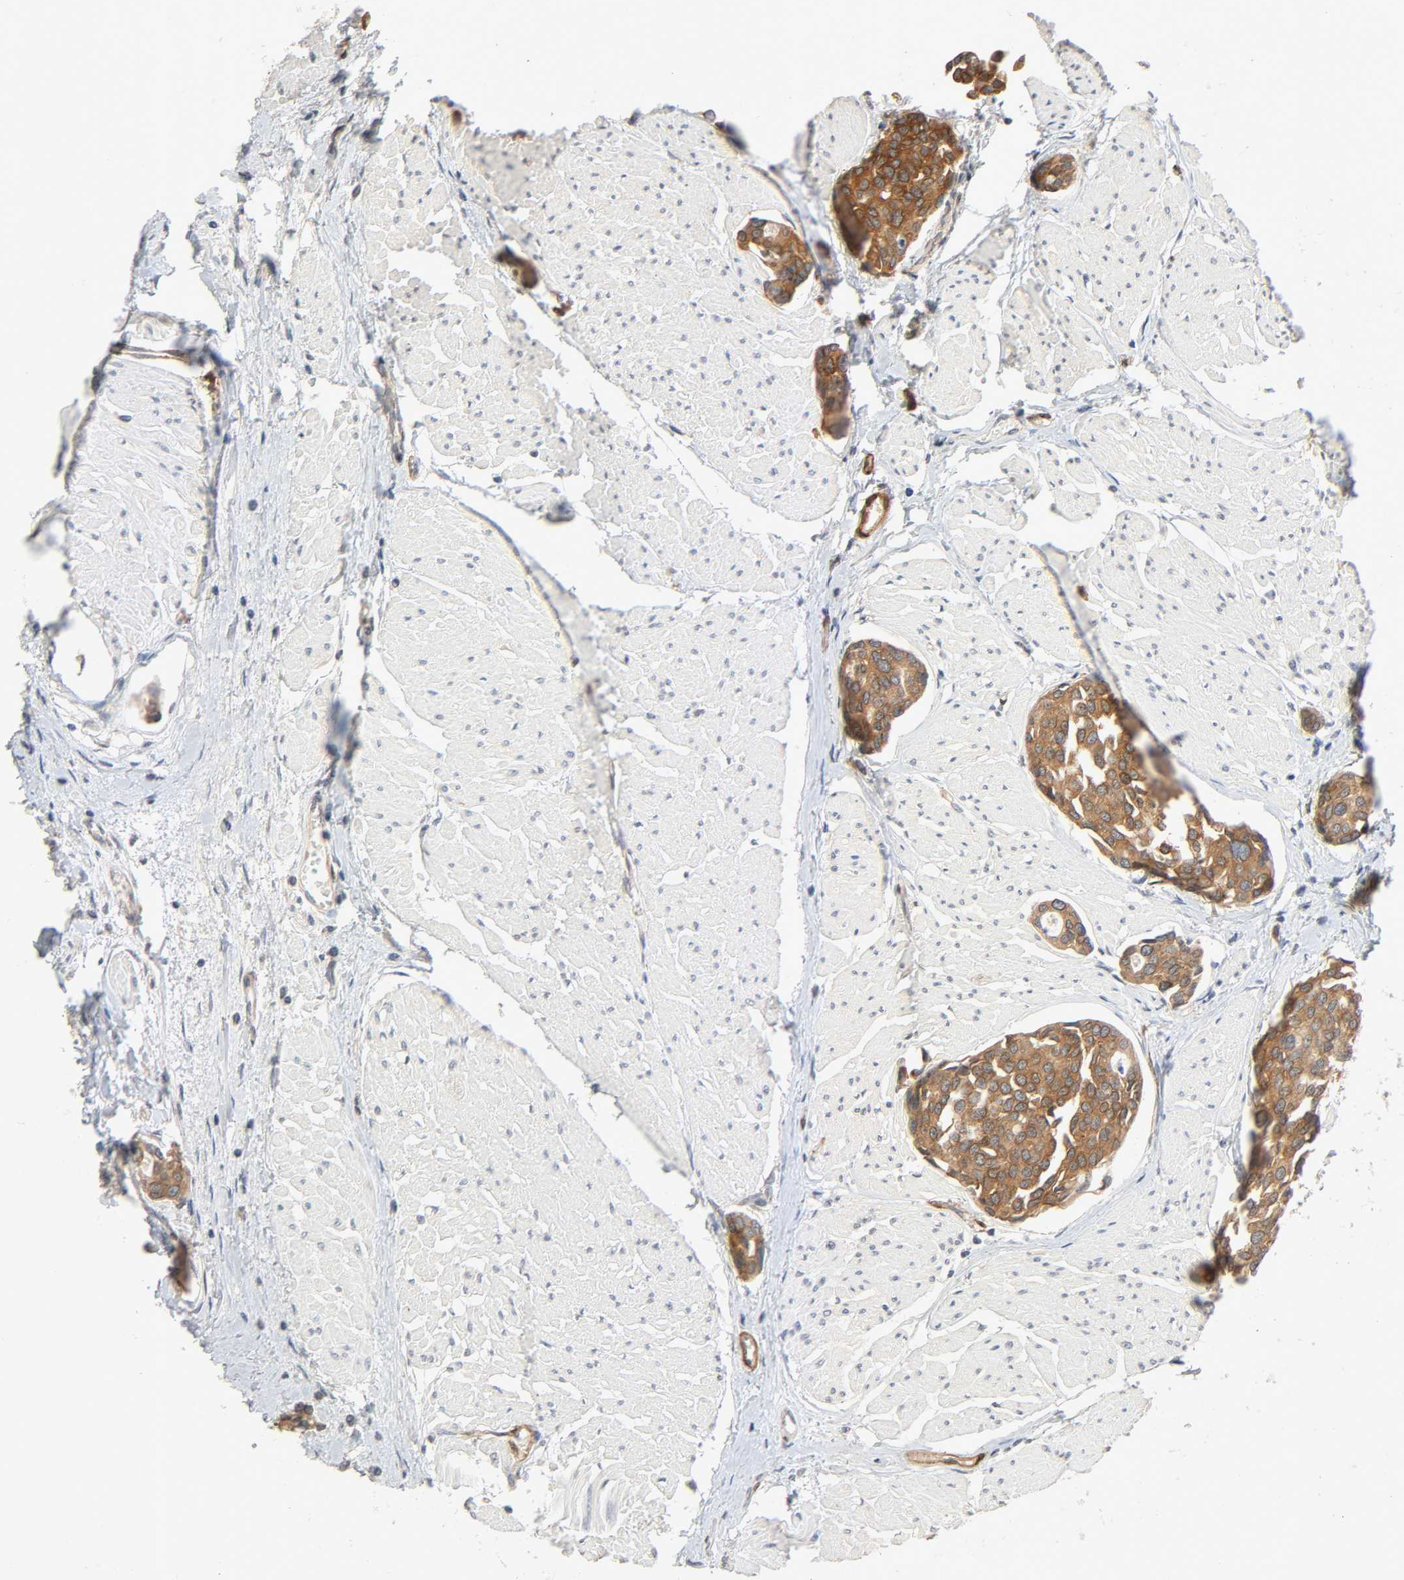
{"staining": {"intensity": "strong", "quantity": ">75%", "location": "cytoplasmic/membranous"}, "tissue": "urothelial cancer", "cell_type": "Tumor cells", "image_type": "cancer", "snomed": [{"axis": "morphology", "description": "Urothelial carcinoma, High grade"}, {"axis": "topography", "description": "Urinary bladder"}], "caption": "Immunohistochemical staining of human urothelial cancer exhibits high levels of strong cytoplasmic/membranous staining in about >75% of tumor cells.", "gene": "PTK2", "patient": {"sex": "male", "age": 78}}